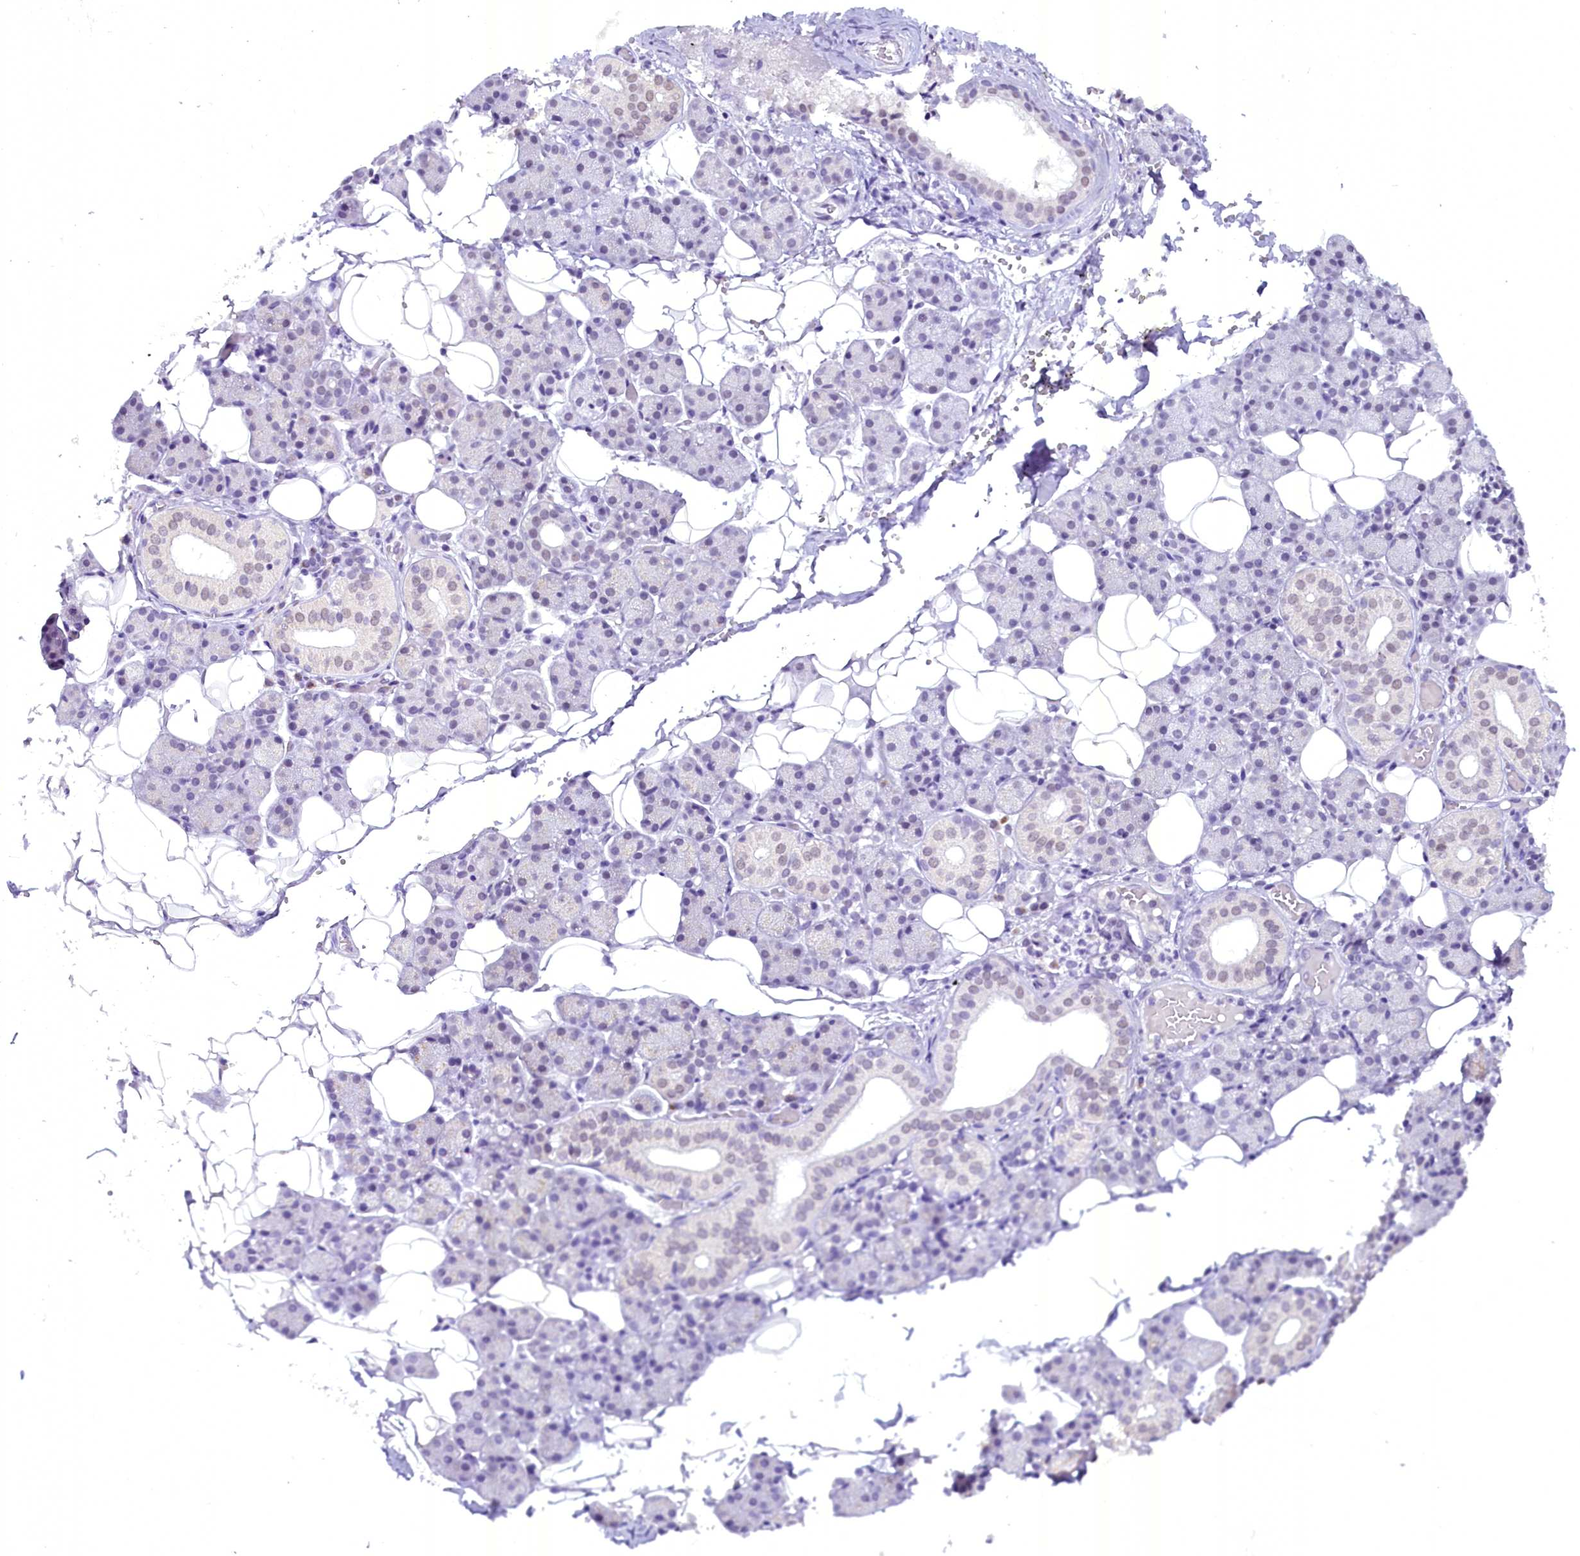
{"staining": {"intensity": "weak", "quantity": "<25%", "location": "cytoplasmic/membranous"}, "tissue": "salivary gland", "cell_type": "Glandular cells", "image_type": "normal", "snomed": [{"axis": "morphology", "description": "Normal tissue, NOS"}, {"axis": "topography", "description": "Salivary gland"}], "caption": "Immunohistochemistry (IHC) of unremarkable human salivary gland shows no staining in glandular cells.", "gene": "NCBP1", "patient": {"sex": "female", "age": 33}}